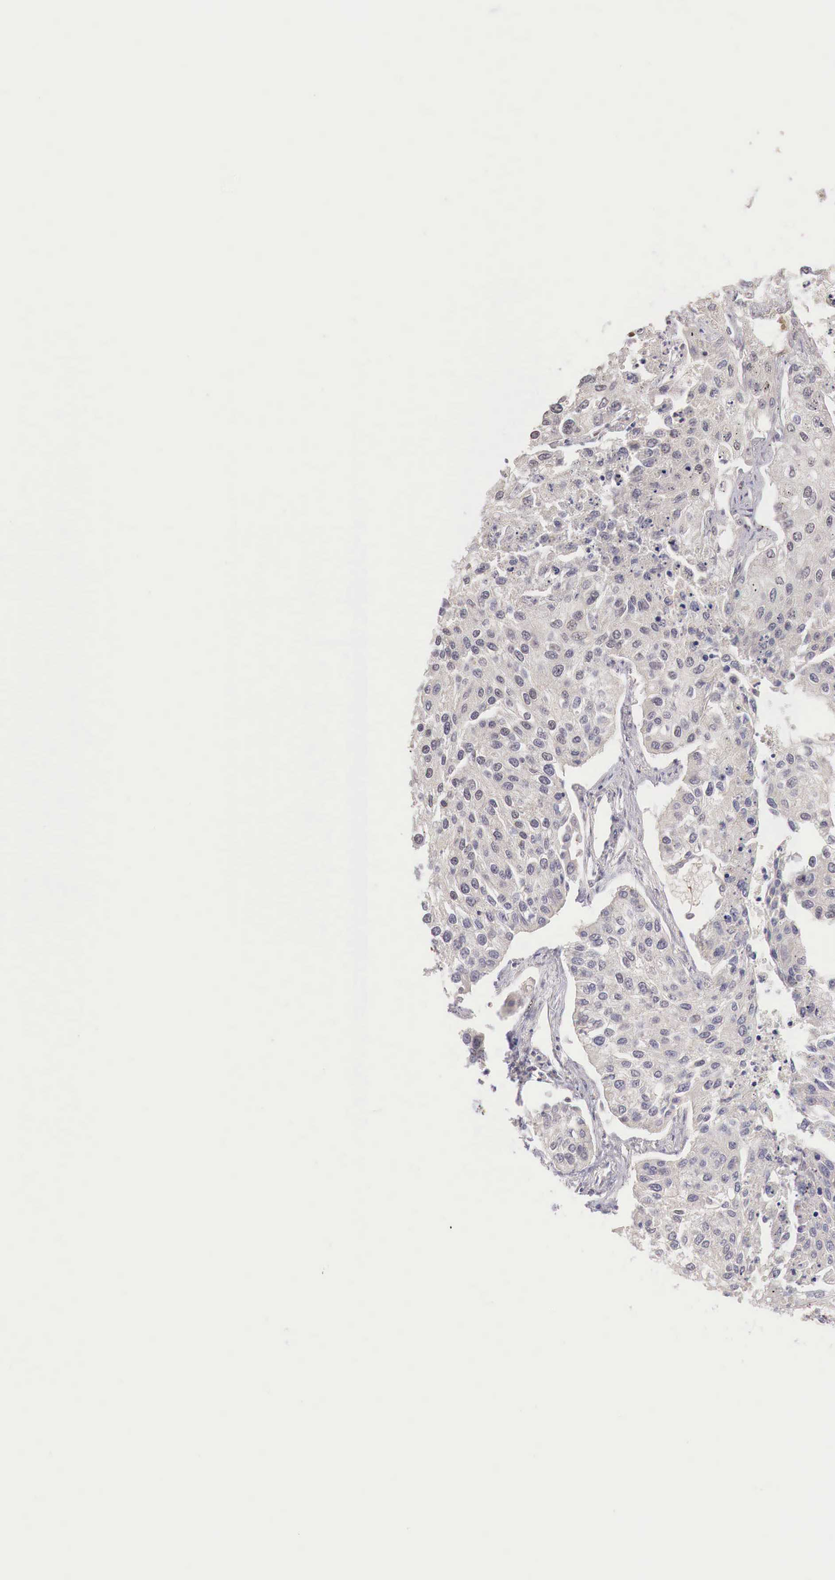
{"staining": {"intensity": "weak", "quantity": ">75%", "location": "cytoplasmic/membranous,nuclear"}, "tissue": "lung cancer", "cell_type": "Tumor cells", "image_type": "cancer", "snomed": [{"axis": "morphology", "description": "Squamous cell carcinoma, NOS"}, {"axis": "topography", "description": "Lung"}], "caption": "Protein expression analysis of lung cancer (squamous cell carcinoma) exhibits weak cytoplasmic/membranous and nuclear staining in approximately >75% of tumor cells.", "gene": "GPKOW", "patient": {"sex": "male", "age": 75}}